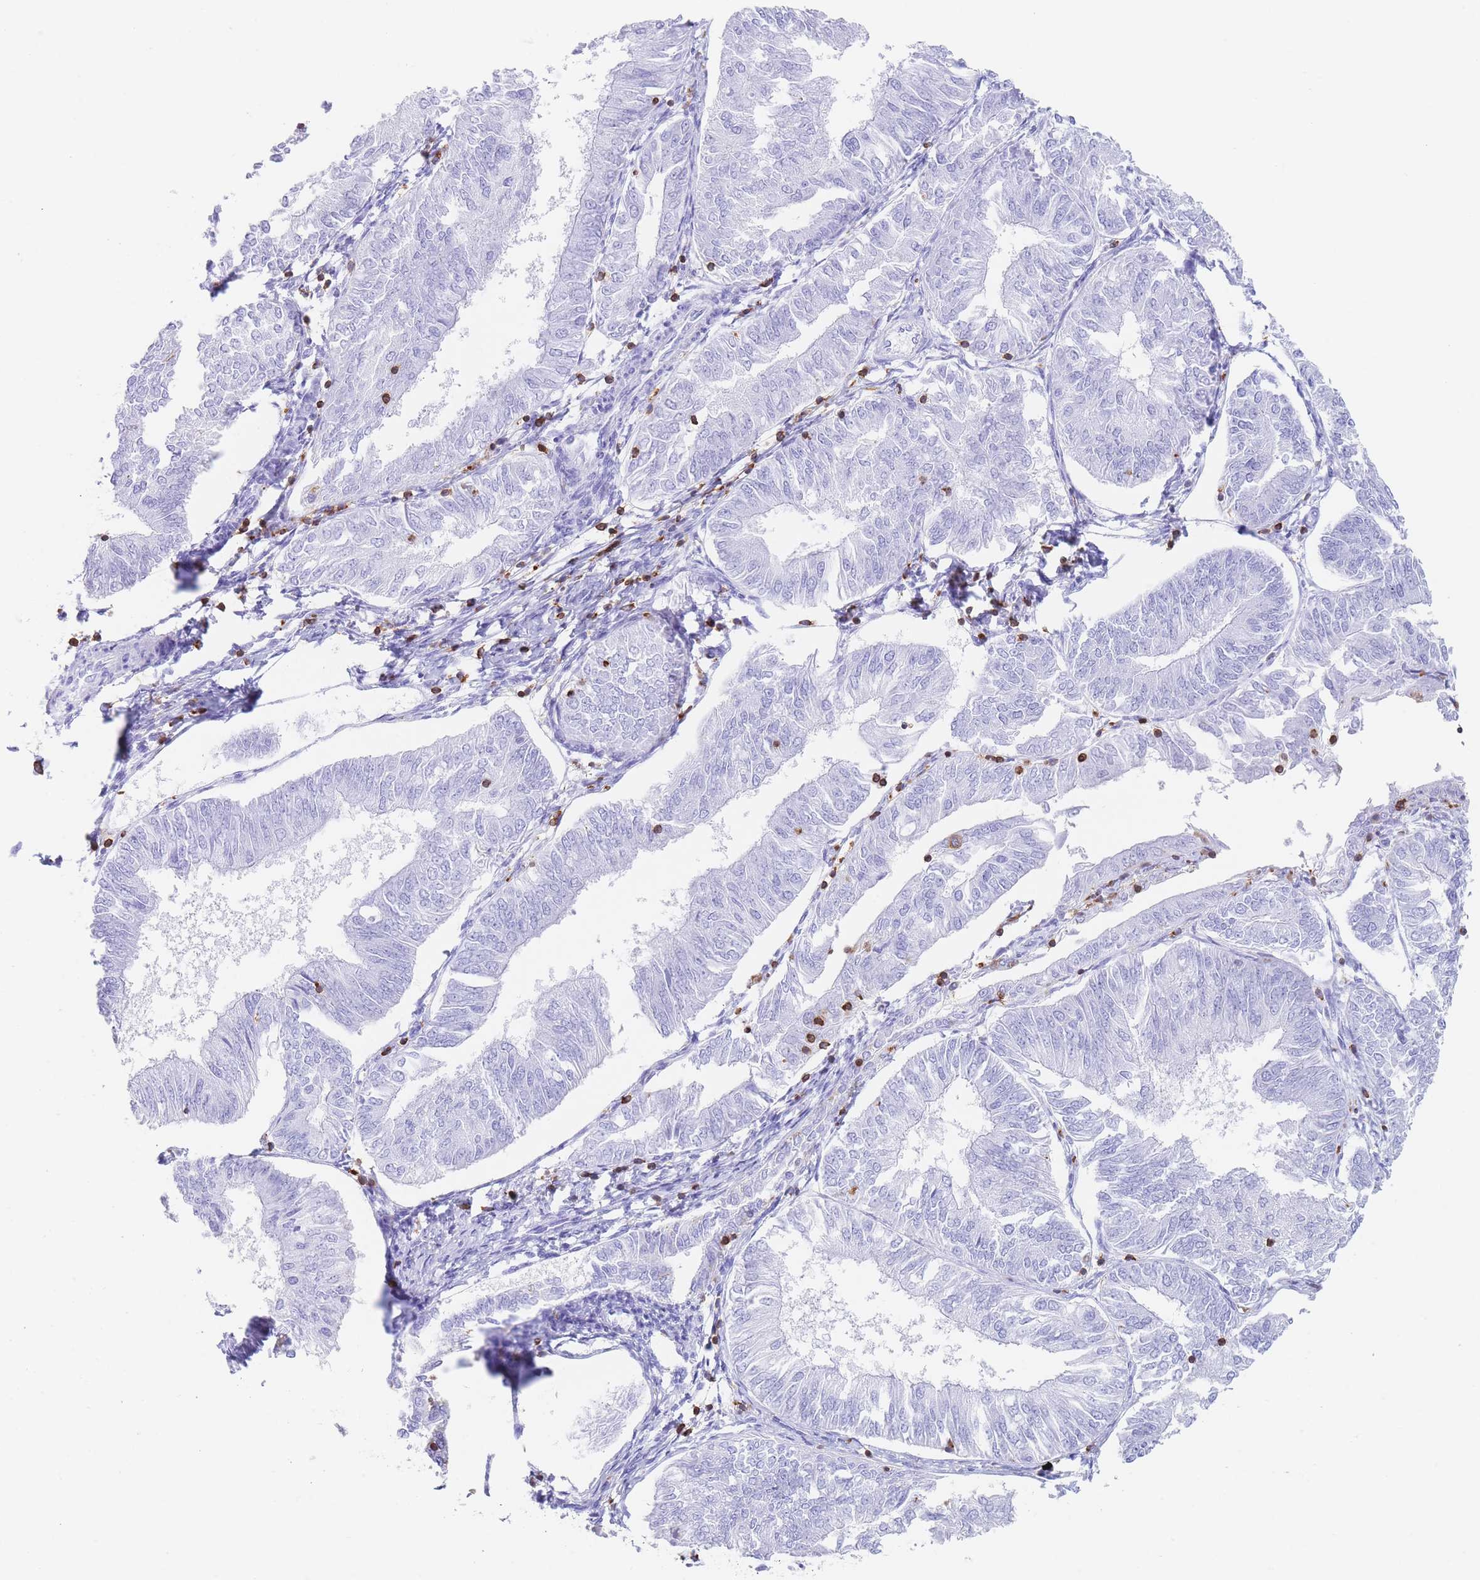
{"staining": {"intensity": "negative", "quantity": "none", "location": "none"}, "tissue": "endometrial cancer", "cell_type": "Tumor cells", "image_type": "cancer", "snomed": [{"axis": "morphology", "description": "Adenocarcinoma, NOS"}, {"axis": "topography", "description": "Endometrium"}], "caption": "DAB immunohistochemical staining of human adenocarcinoma (endometrial) reveals no significant staining in tumor cells.", "gene": "CORO1A", "patient": {"sex": "female", "age": 58}}